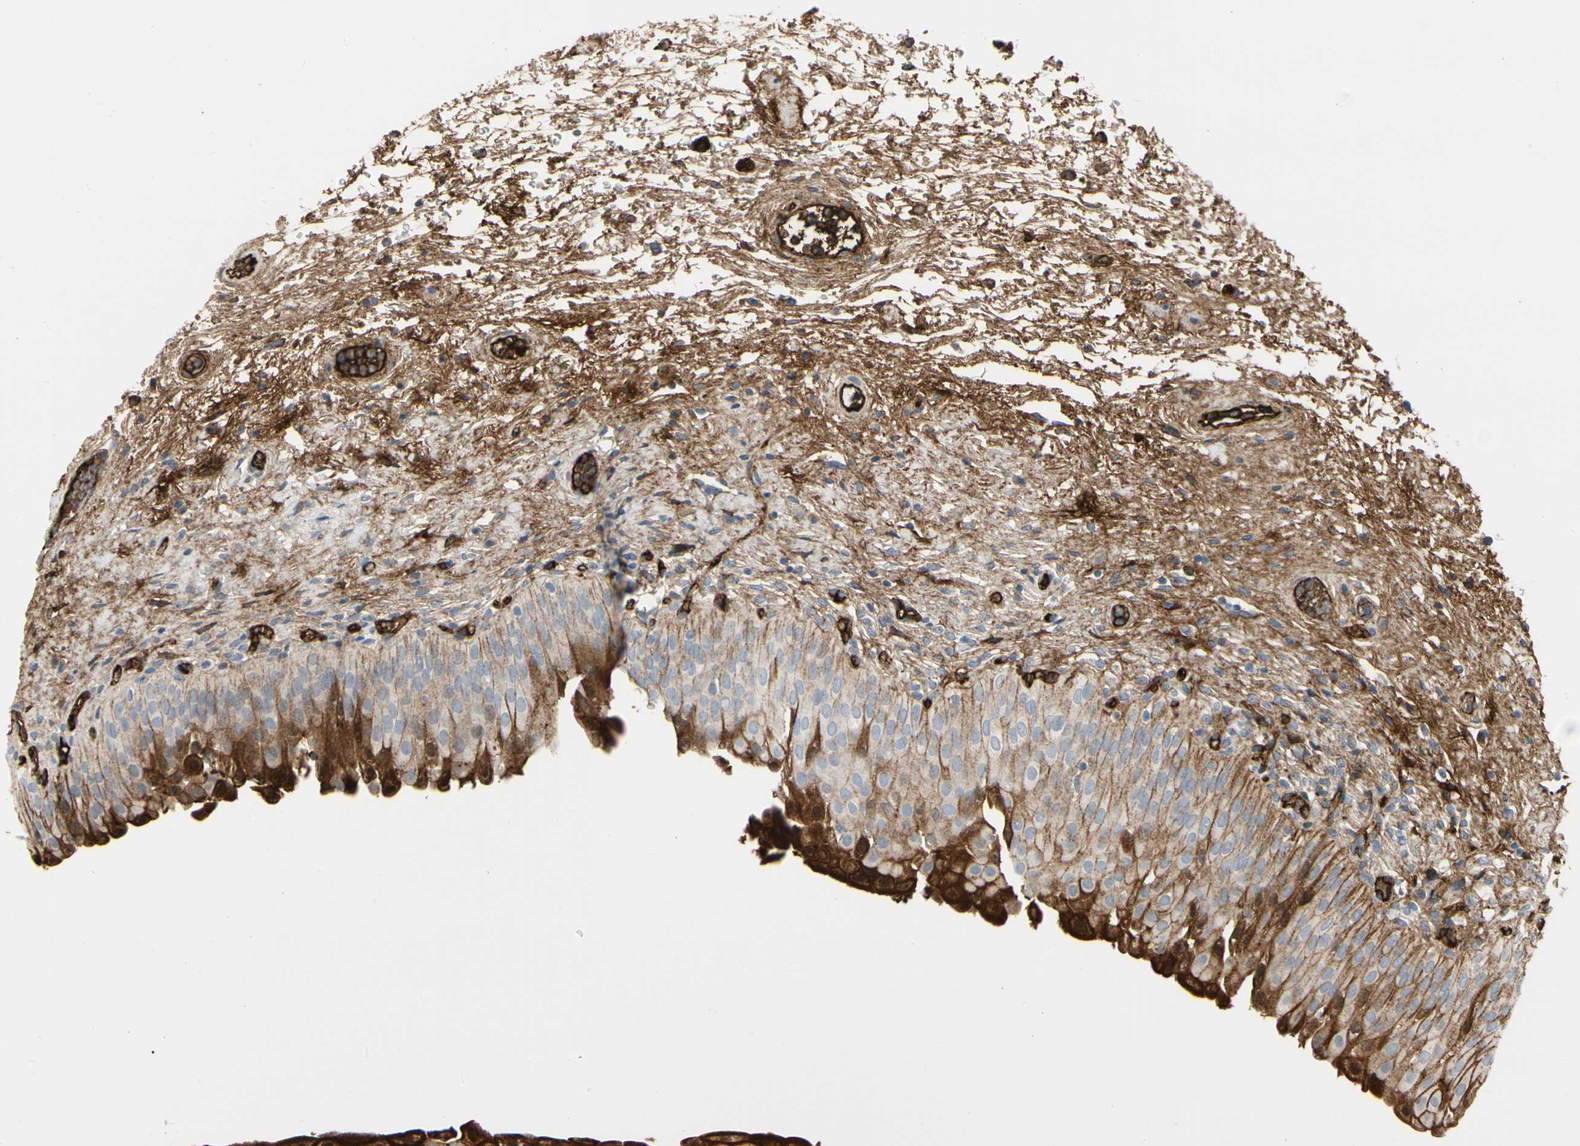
{"staining": {"intensity": "moderate", "quantity": "25%-75%", "location": "cytoplasmic/membranous"}, "tissue": "urinary bladder", "cell_type": "Urothelial cells", "image_type": "normal", "snomed": [{"axis": "morphology", "description": "Normal tissue, NOS"}, {"axis": "morphology", "description": "Urothelial carcinoma, High grade"}, {"axis": "topography", "description": "Urinary bladder"}], "caption": "A brown stain labels moderate cytoplasmic/membranous expression of a protein in urothelial cells of benign human urinary bladder.", "gene": "FGB", "patient": {"sex": "male", "age": 46}}